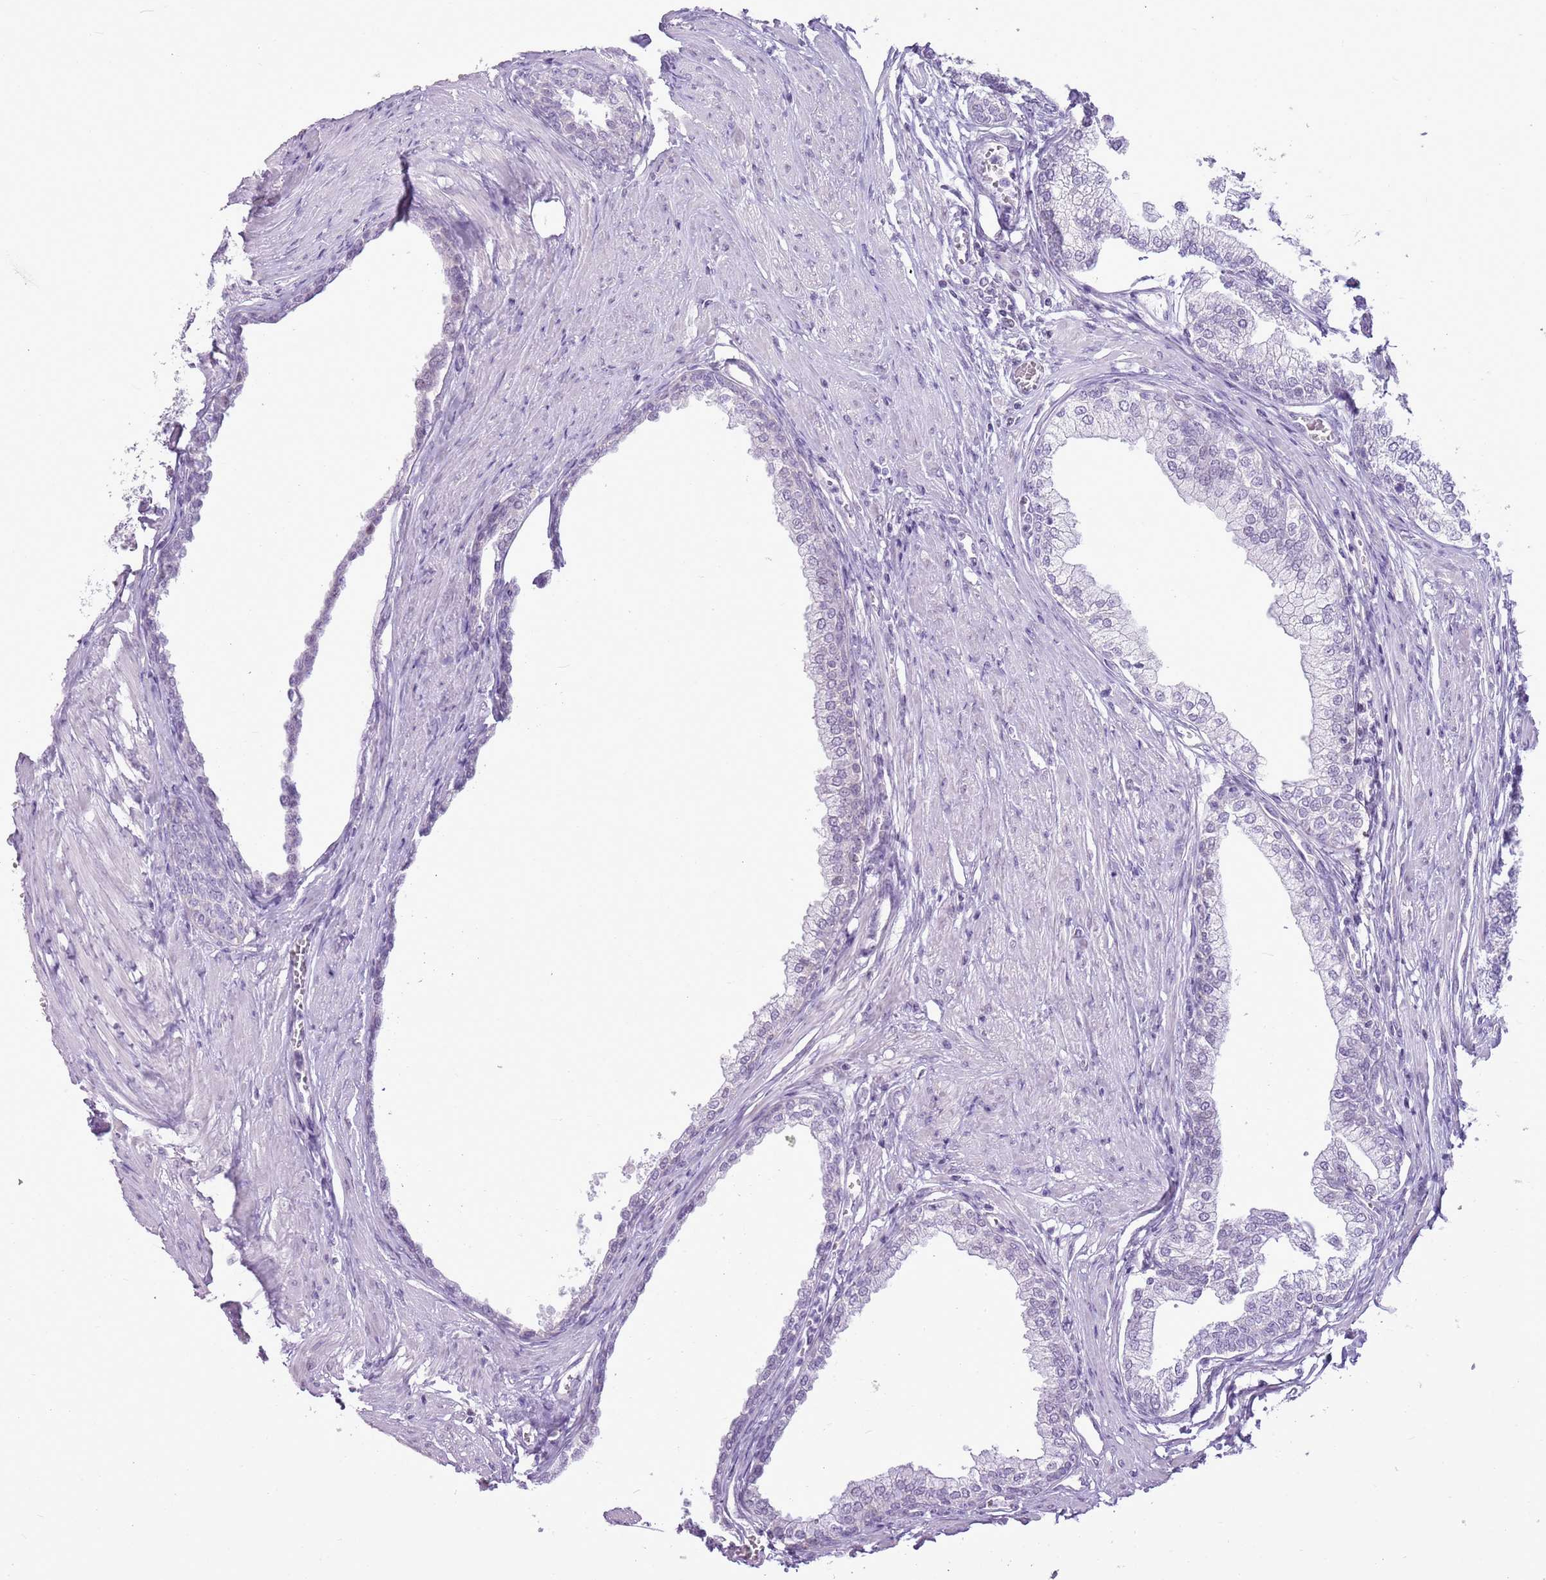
{"staining": {"intensity": "negative", "quantity": "none", "location": "none"}, "tissue": "prostate", "cell_type": "Glandular cells", "image_type": "normal", "snomed": [{"axis": "morphology", "description": "Normal tissue, NOS"}, {"axis": "morphology", "description": "Urothelial carcinoma, Low grade"}, {"axis": "topography", "description": "Urinary bladder"}, {"axis": "topography", "description": "Prostate"}], "caption": "Immunohistochemistry histopathology image of benign prostate: human prostate stained with DAB exhibits no significant protein staining in glandular cells. Brightfield microscopy of immunohistochemistry (IHC) stained with DAB (3,3'-diaminobenzidine) (brown) and hematoxylin (blue), captured at high magnification.", "gene": "RPL3L", "patient": {"sex": "male", "age": 60}}